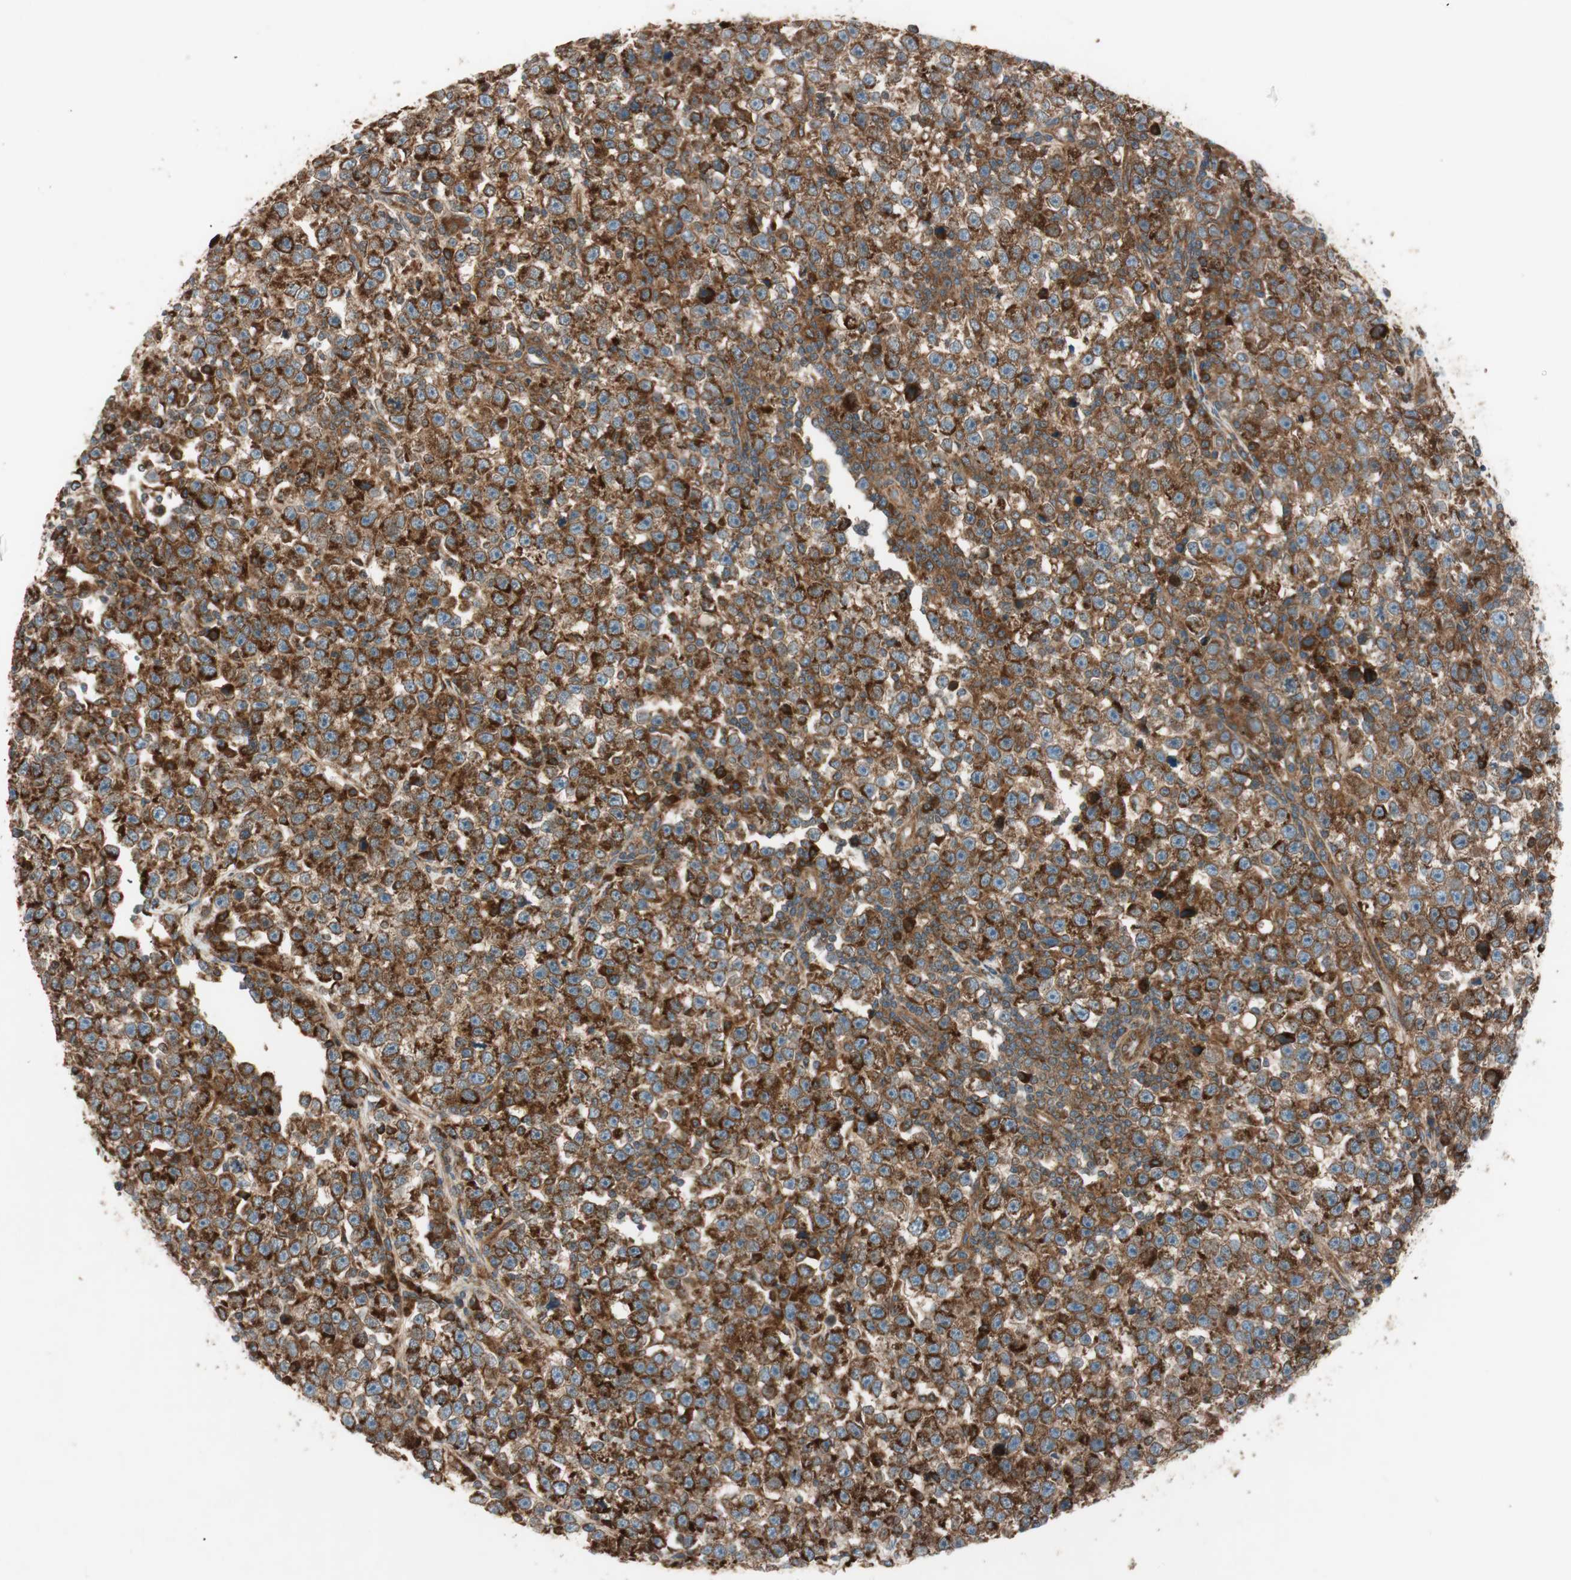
{"staining": {"intensity": "strong", "quantity": ">75%", "location": "cytoplasmic/membranous"}, "tissue": "testis cancer", "cell_type": "Tumor cells", "image_type": "cancer", "snomed": [{"axis": "morphology", "description": "Seminoma, NOS"}, {"axis": "topography", "description": "Testis"}], "caption": "Brown immunohistochemical staining in human seminoma (testis) exhibits strong cytoplasmic/membranous positivity in about >75% of tumor cells. (DAB (3,3'-diaminobenzidine) = brown stain, brightfield microscopy at high magnification).", "gene": "RAB5A", "patient": {"sex": "male", "age": 43}}